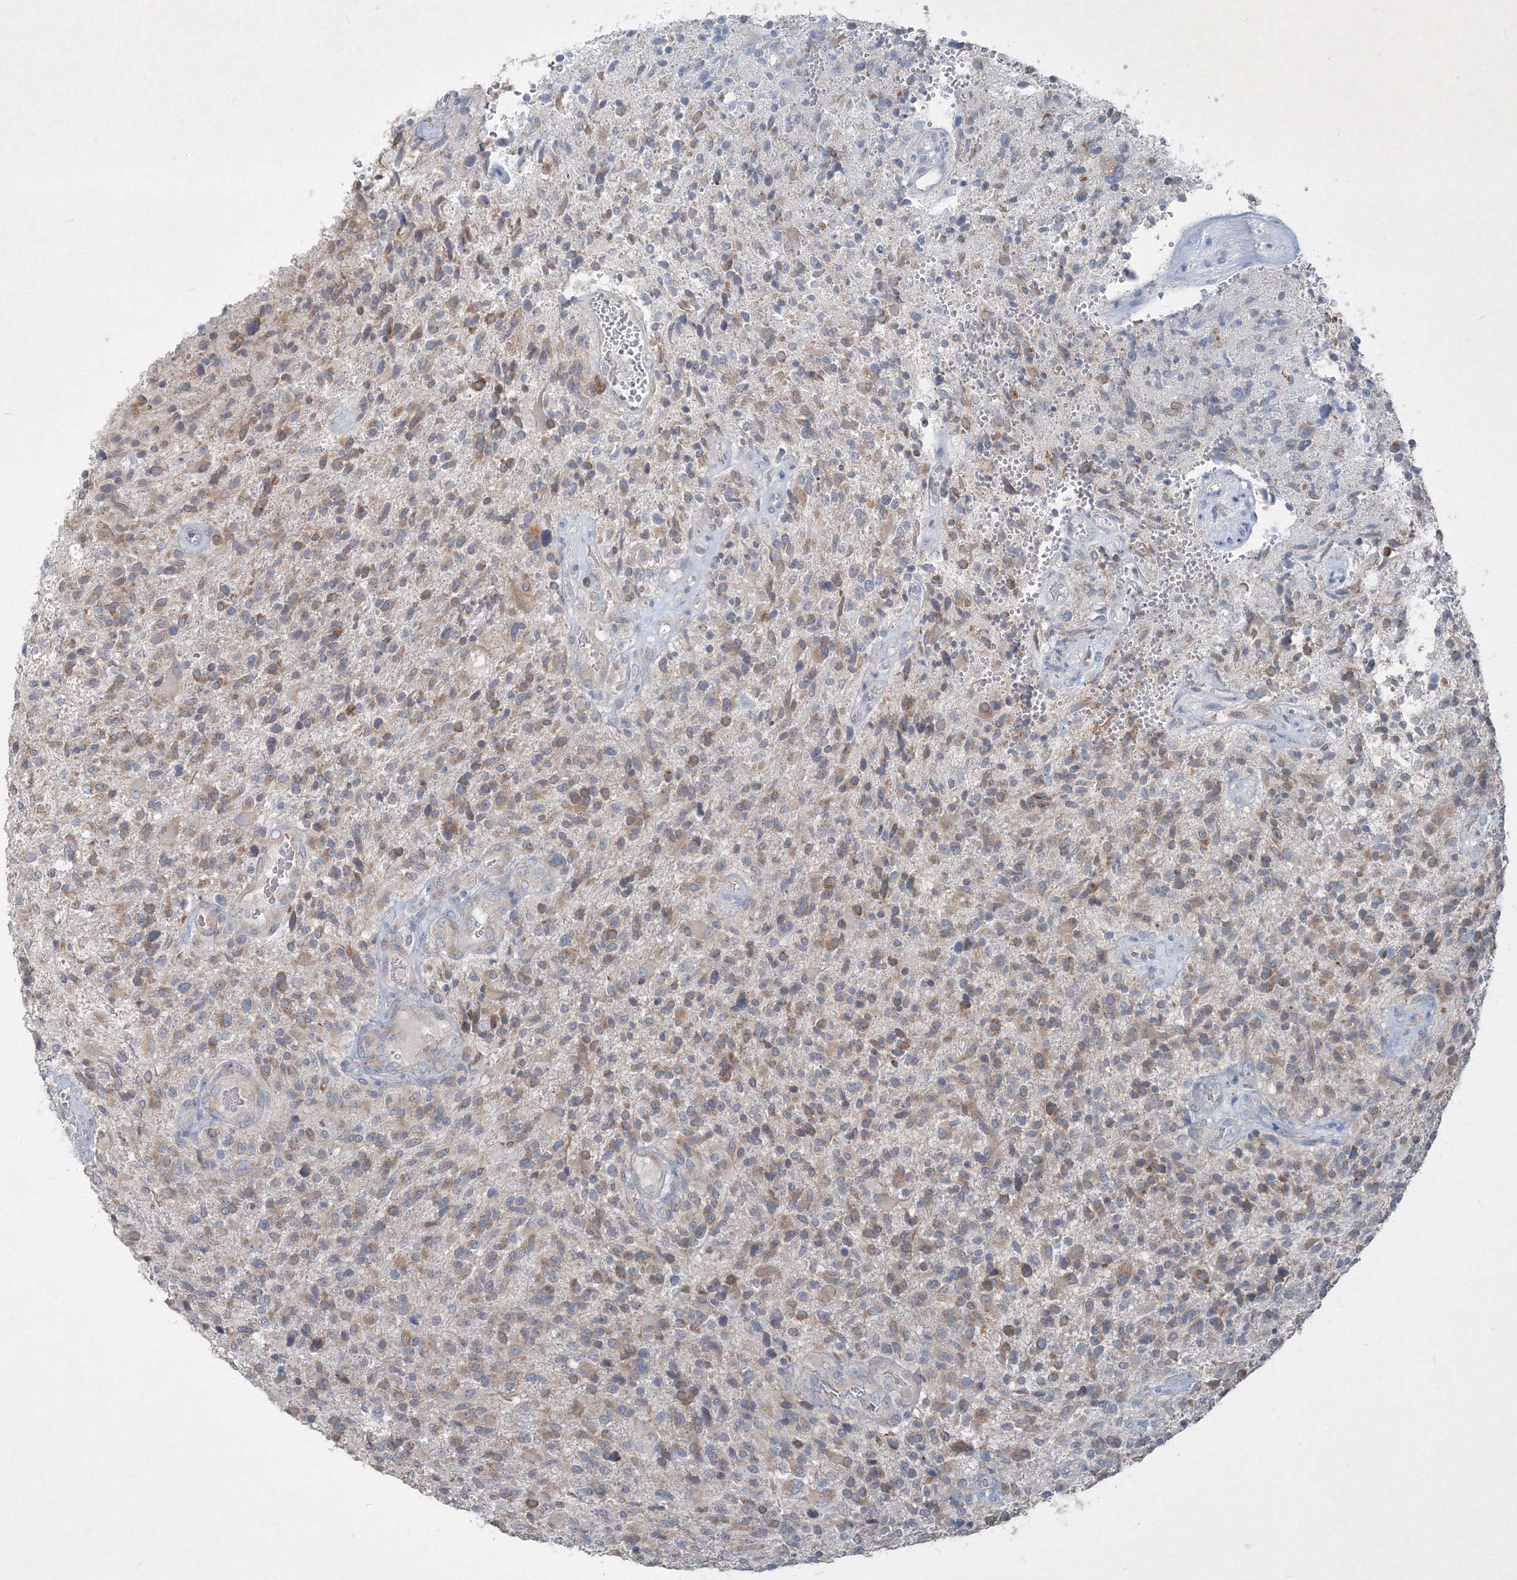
{"staining": {"intensity": "weak", "quantity": "25%-75%", "location": "cytoplasmic/membranous"}, "tissue": "glioma", "cell_type": "Tumor cells", "image_type": "cancer", "snomed": [{"axis": "morphology", "description": "Glioma, malignant, High grade"}, {"axis": "topography", "description": "Brain"}], "caption": "Protein staining of malignant glioma (high-grade) tissue displays weak cytoplasmic/membranous staining in about 25%-75% of tumor cells.", "gene": "IFNAR1", "patient": {"sex": "male", "age": 72}}